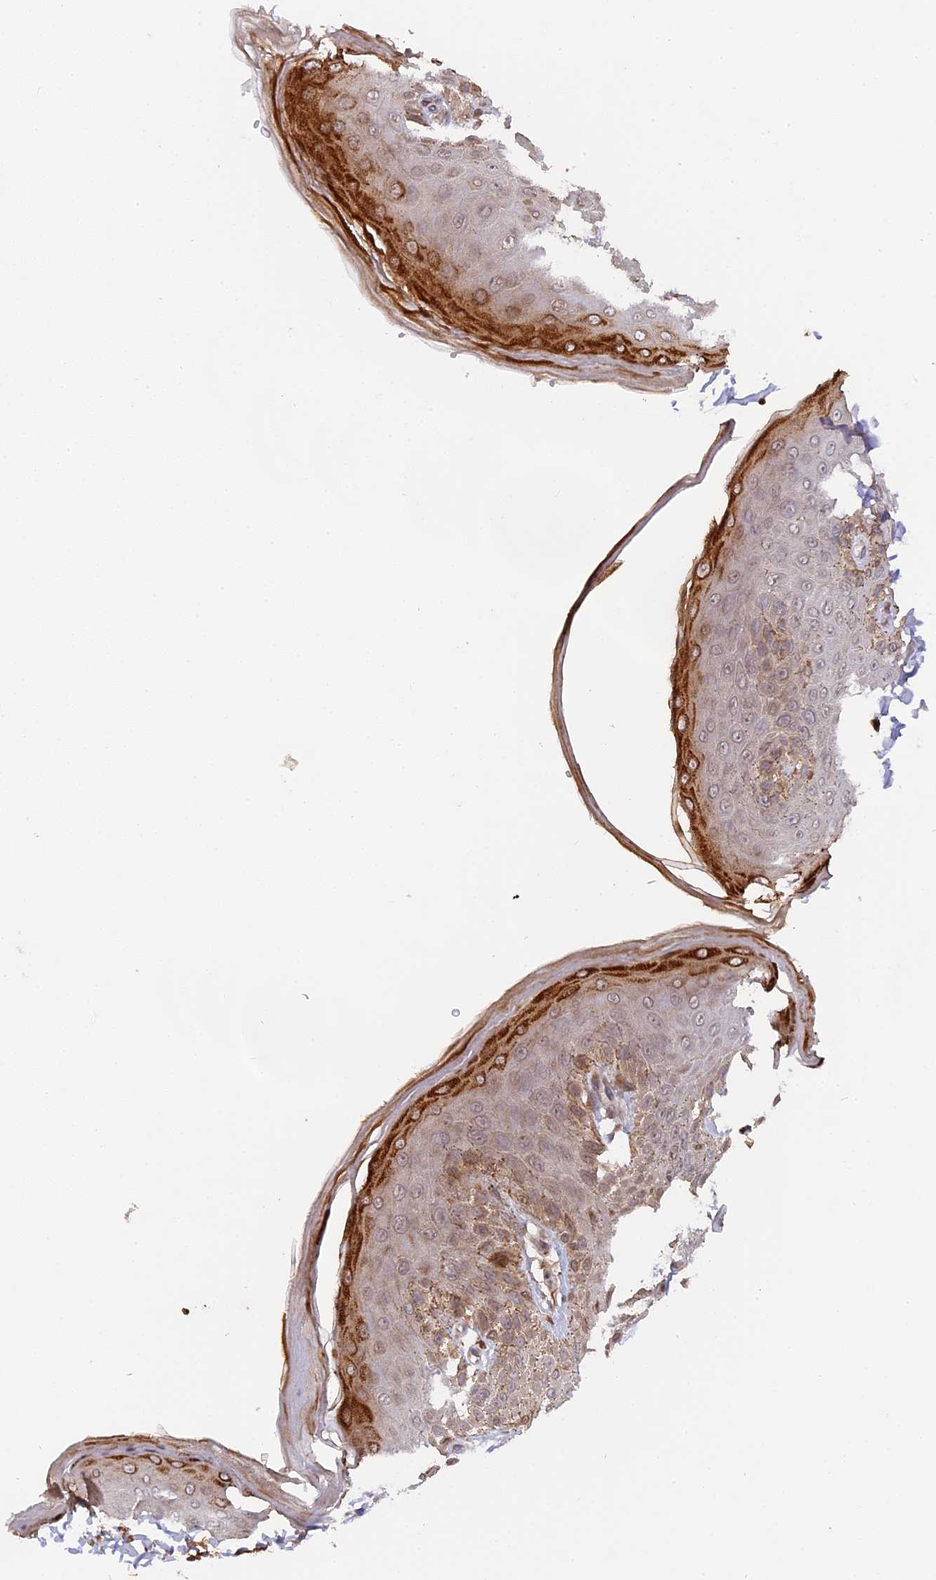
{"staining": {"intensity": "strong", "quantity": "<25%", "location": "cytoplasmic/membranous"}, "tissue": "skin", "cell_type": "Epidermal cells", "image_type": "normal", "snomed": [{"axis": "morphology", "description": "Normal tissue, NOS"}, {"axis": "topography", "description": "Anal"}], "caption": "Immunohistochemical staining of benign skin exhibits strong cytoplasmic/membranous protein expression in approximately <25% of epidermal cells.", "gene": "PYGO1", "patient": {"sex": "male", "age": 44}}